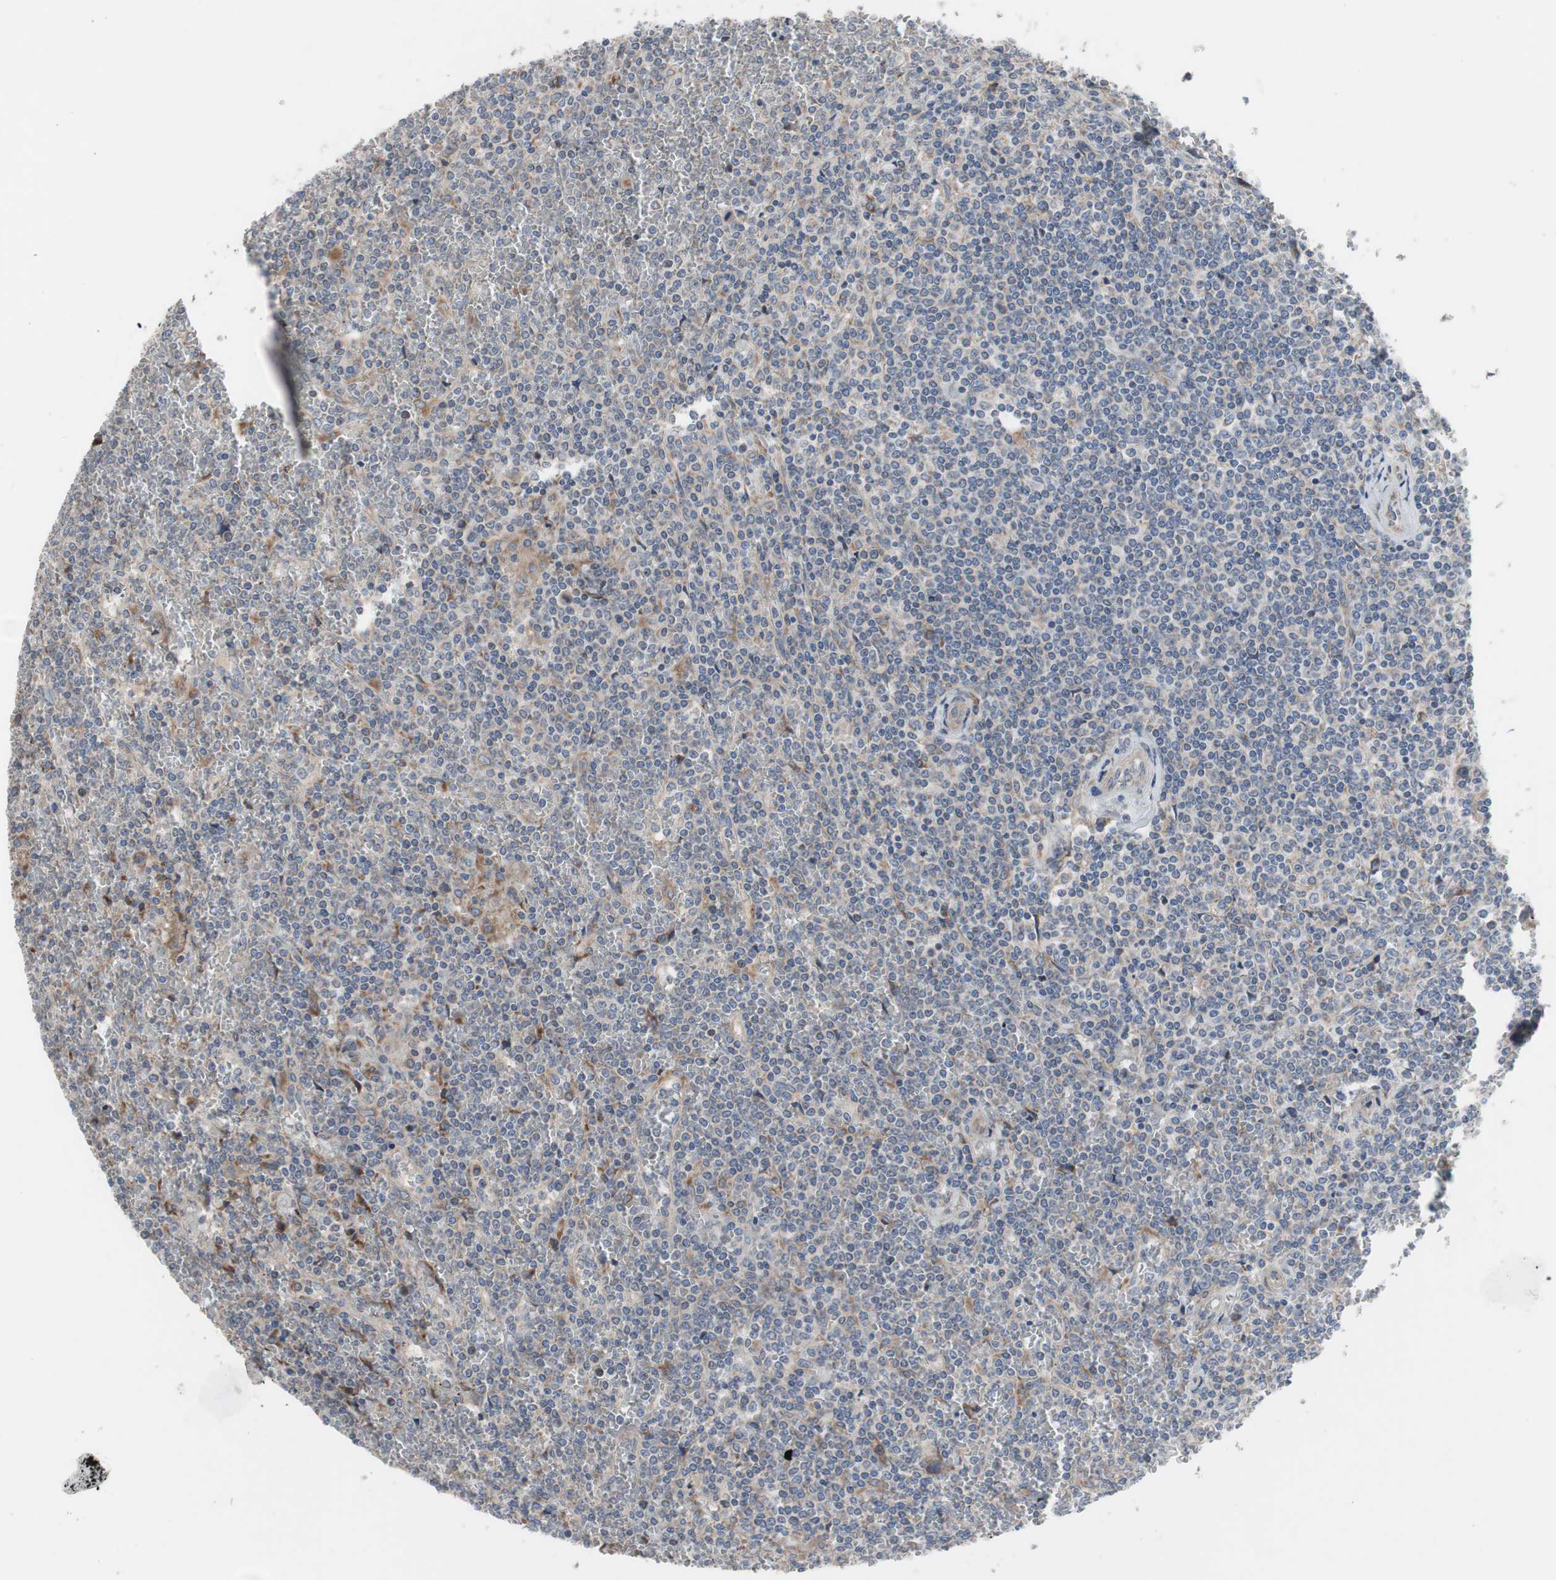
{"staining": {"intensity": "negative", "quantity": "none", "location": "none"}, "tissue": "lymphoma", "cell_type": "Tumor cells", "image_type": "cancer", "snomed": [{"axis": "morphology", "description": "Malignant lymphoma, non-Hodgkin's type, Low grade"}, {"axis": "topography", "description": "Spleen"}], "caption": "Immunohistochemistry of lymphoma demonstrates no expression in tumor cells. Brightfield microscopy of immunohistochemistry (IHC) stained with DAB (brown) and hematoxylin (blue), captured at high magnification.", "gene": "TTC14", "patient": {"sex": "female", "age": 19}}